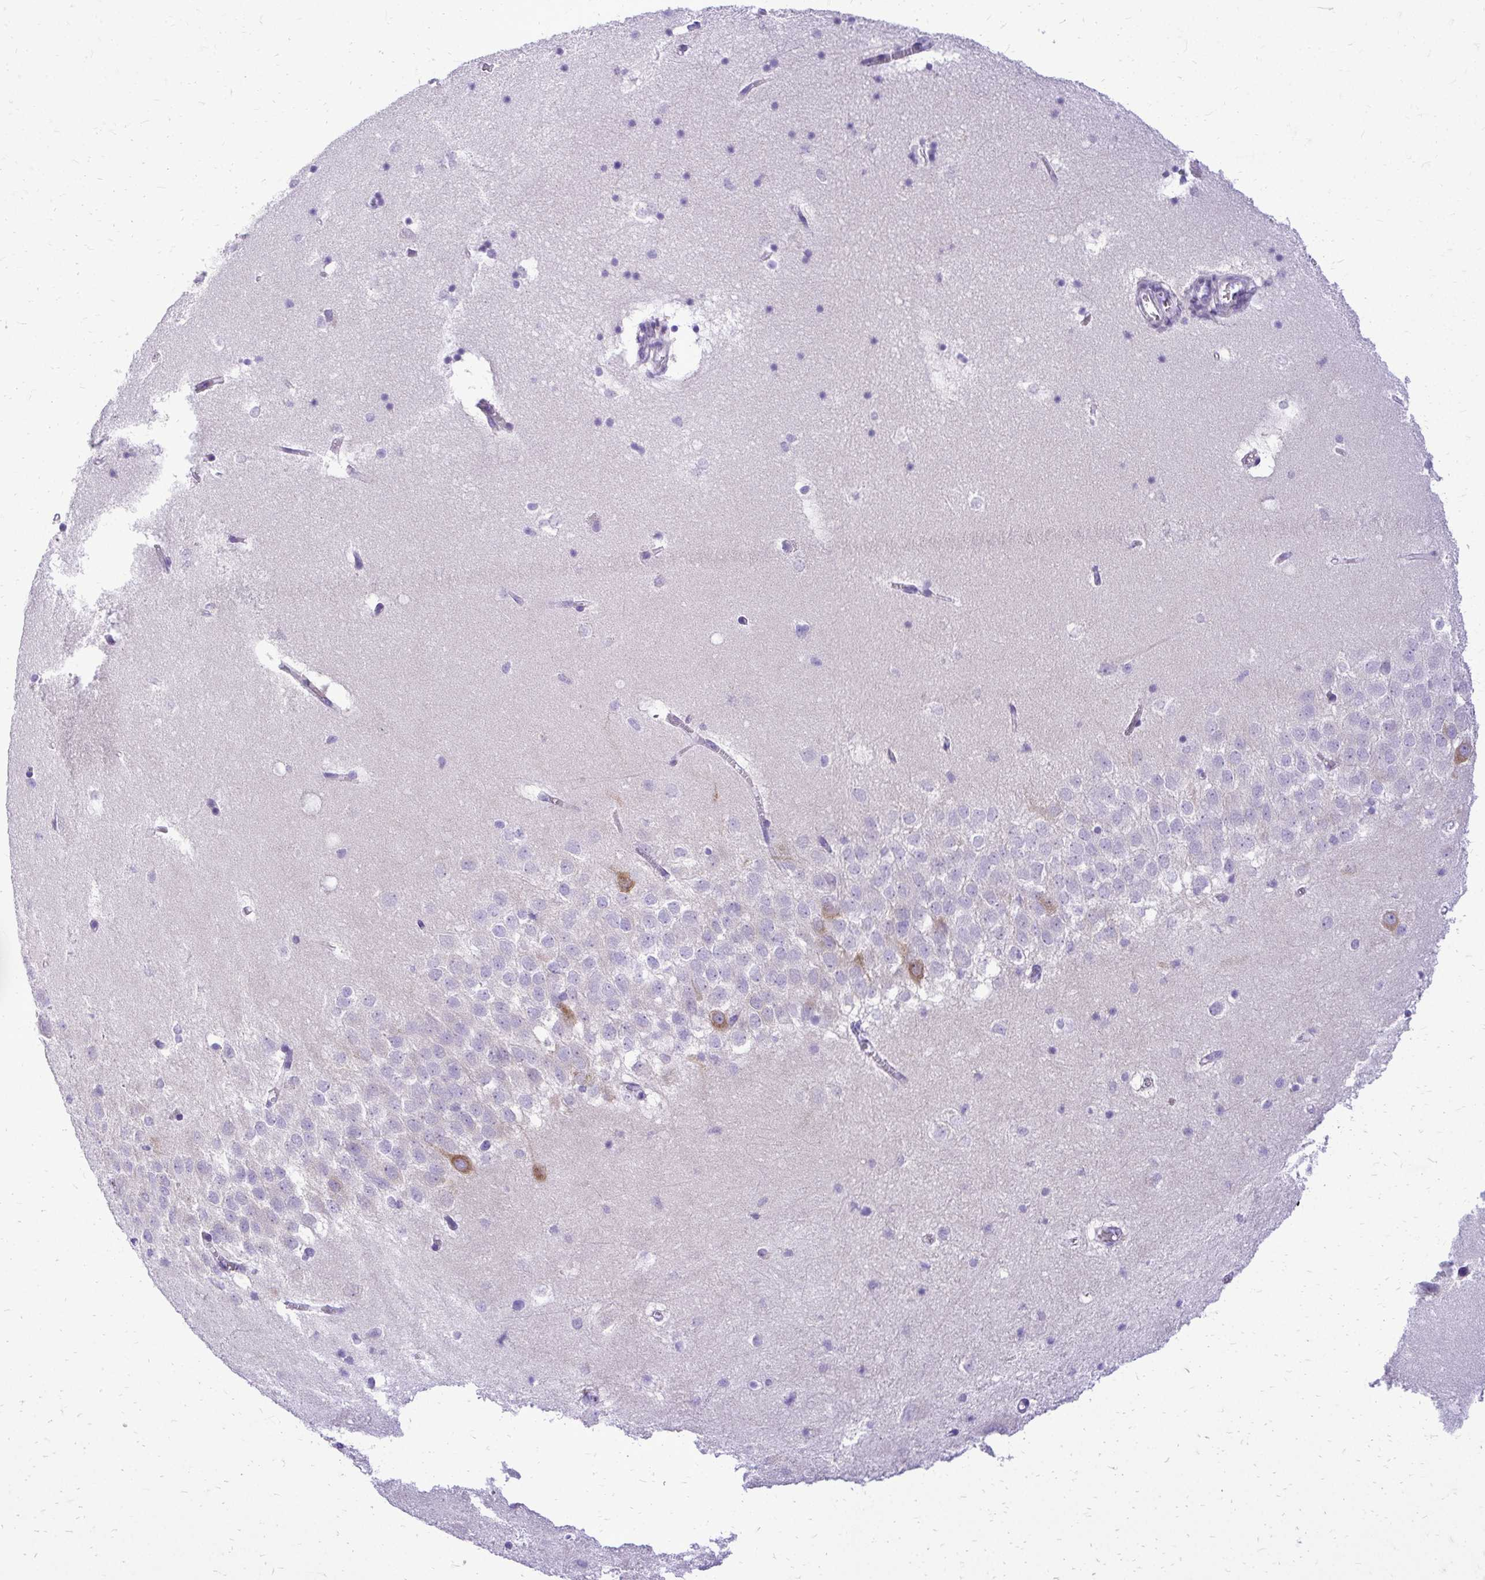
{"staining": {"intensity": "negative", "quantity": "none", "location": "none"}, "tissue": "hippocampus", "cell_type": "Glial cells", "image_type": "normal", "snomed": [{"axis": "morphology", "description": "Normal tissue, NOS"}, {"axis": "topography", "description": "Hippocampus"}], "caption": "Glial cells show no significant protein positivity in unremarkable hippocampus. Nuclei are stained in blue.", "gene": "PELI3", "patient": {"sex": "male", "age": 58}}